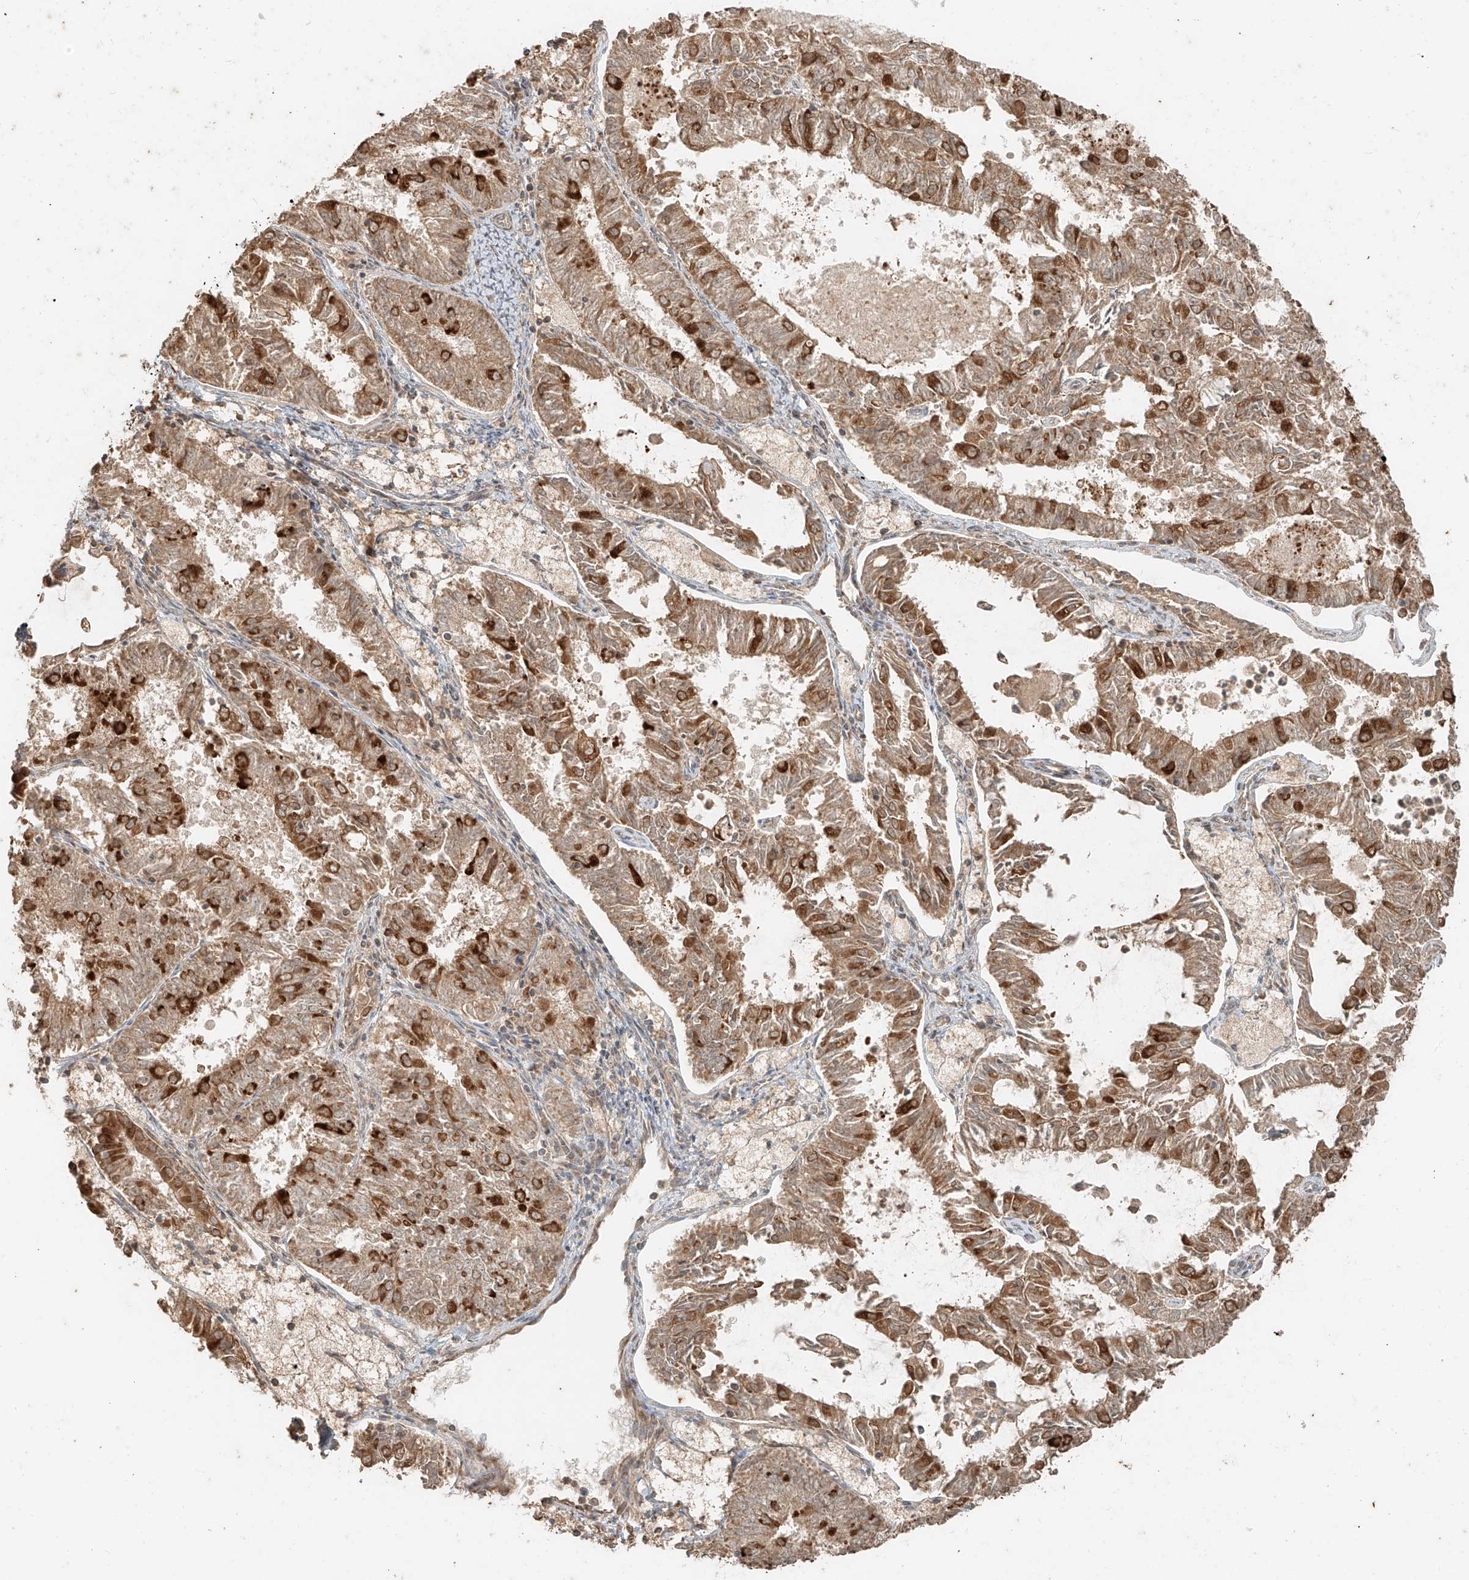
{"staining": {"intensity": "moderate", "quantity": "25%-75%", "location": "cytoplasmic/membranous"}, "tissue": "endometrial cancer", "cell_type": "Tumor cells", "image_type": "cancer", "snomed": [{"axis": "morphology", "description": "Adenocarcinoma, NOS"}, {"axis": "topography", "description": "Endometrium"}], "caption": "The immunohistochemical stain shows moderate cytoplasmic/membranous staining in tumor cells of adenocarcinoma (endometrial) tissue. The protein is stained brown, and the nuclei are stained in blue (DAB (3,3'-diaminobenzidine) IHC with brightfield microscopy, high magnification).", "gene": "ANKZF1", "patient": {"sex": "female", "age": 57}}